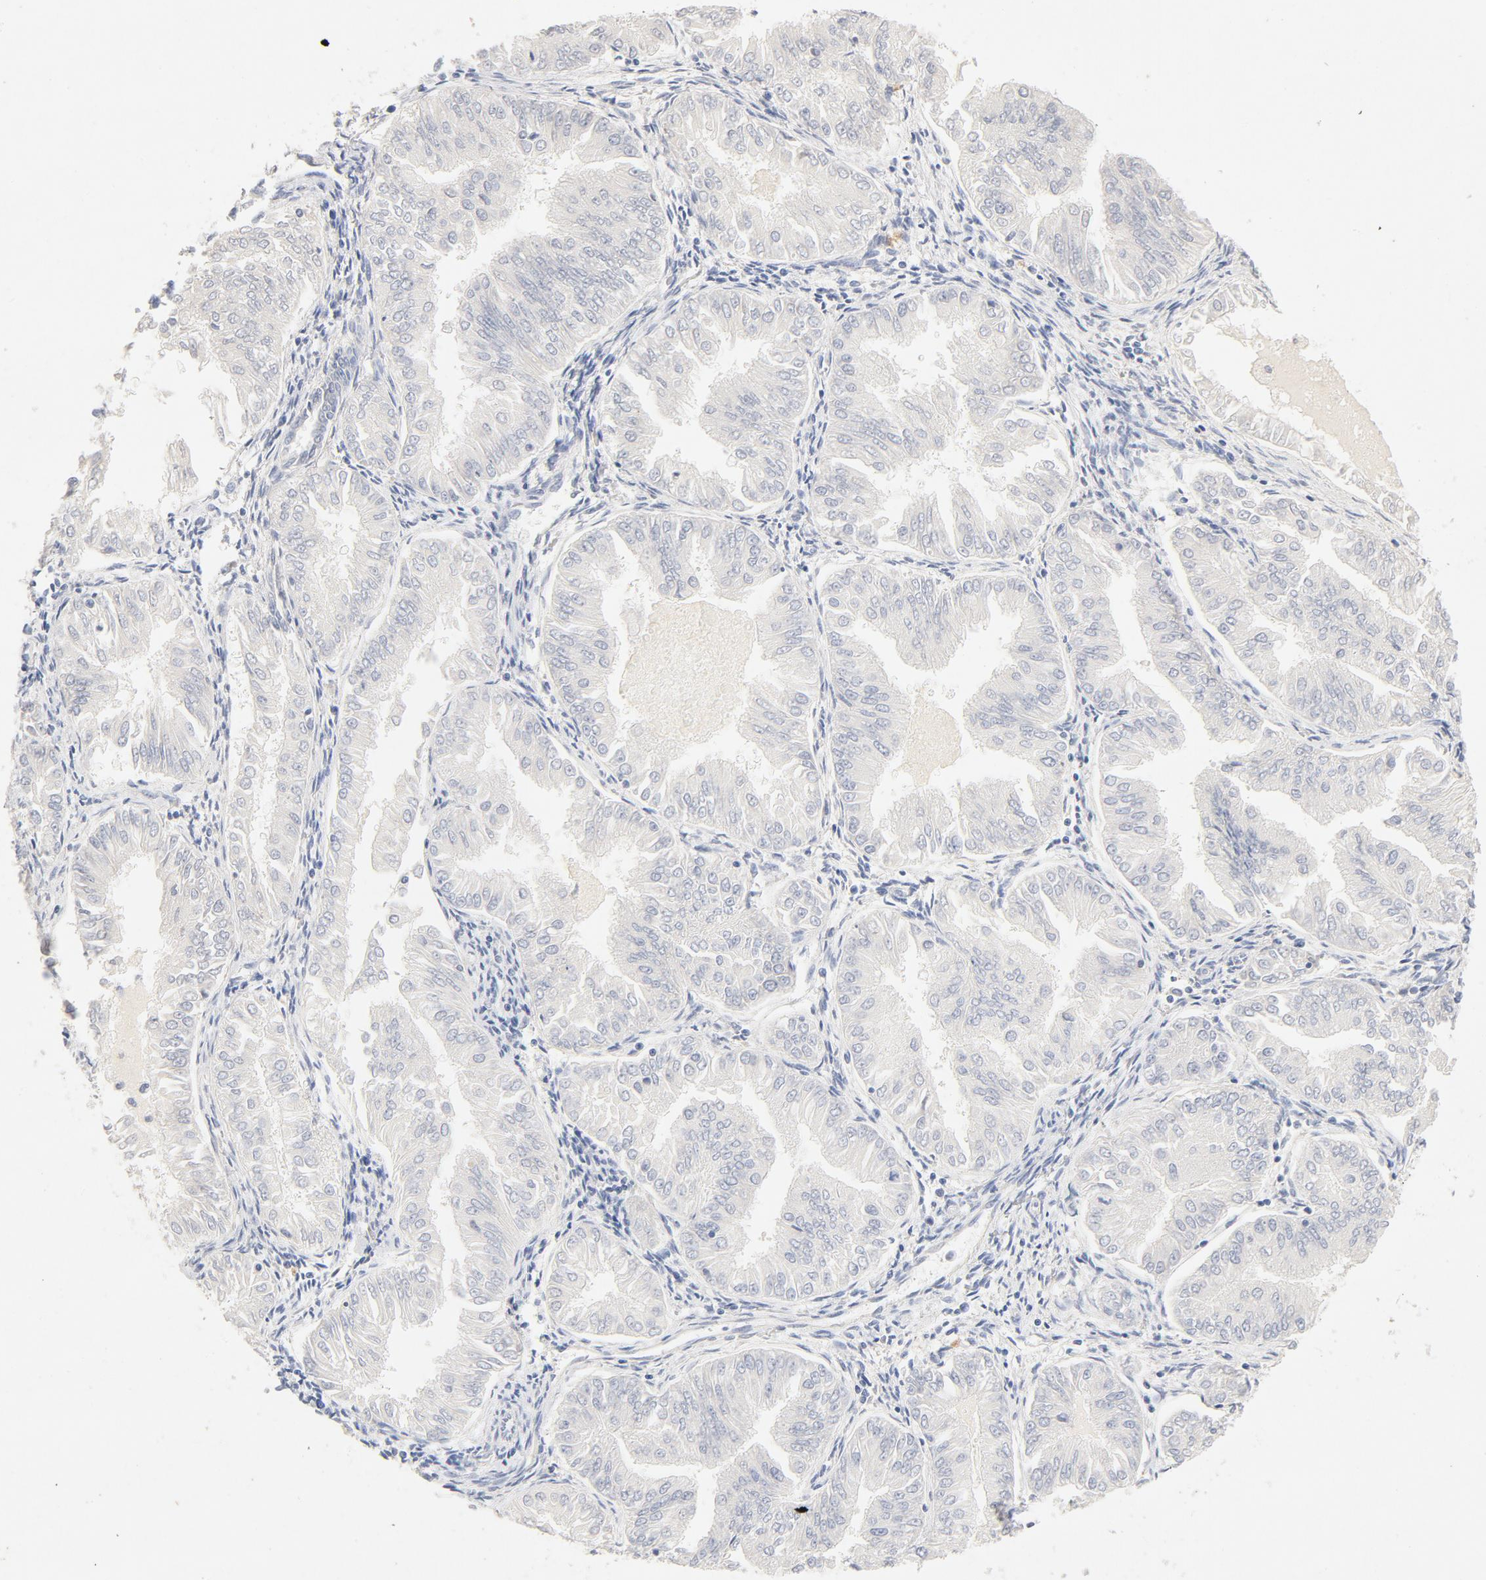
{"staining": {"intensity": "negative", "quantity": "none", "location": "none"}, "tissue": "endometrial cancer", "cell_type": "Tumor cells", "image_type": "cancer", "snomed": [{"axis": "morphology", "description": "Adenocarcinoma, NOS"}, {"axis": "topography", "description": "Endometrium"}], "caption": "Protein analysis of endometrial cancer (adenocarcinoma) displays no significant staining in tumor cells.", "gene": "STAT1", "patient": {"sex": "female", "age": 53}}